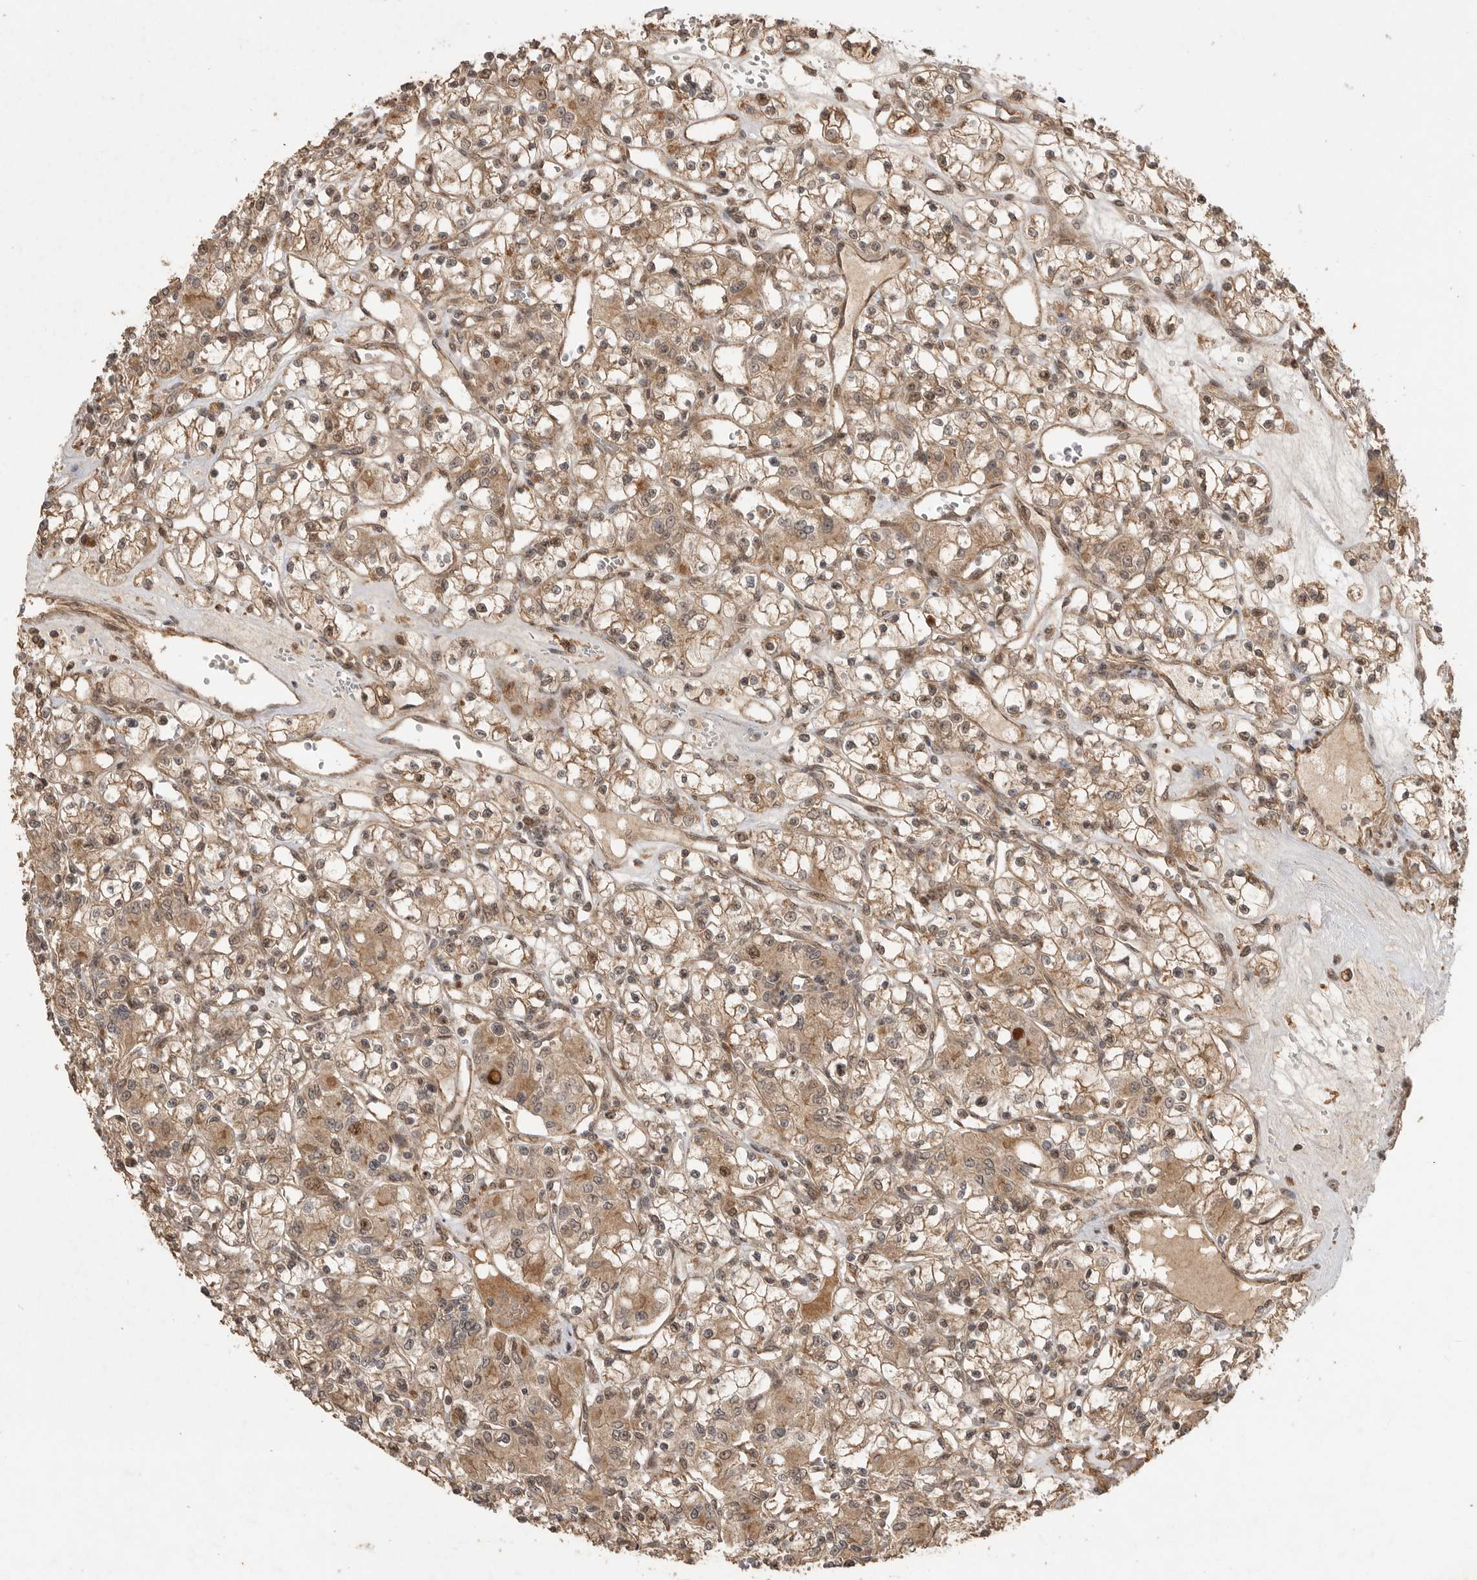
{"staining": {"intensity": "moderate", "quantity": ">75%", "location": "cytoplasmic/membranous"}, "tissue": "renal cancer", "cell_type": "Tumor cells", "image_type": "cancer", "snomed": [{"axis": "morphology", "description": "Adenocarcinoma, NOS"}, {"axis": "topography", "description": "Kidney"}], "caption": "Immunohistochemical staining of renal cancer (adenocarcinoma) demonstrates medium levels of moderate cytoplasmic/membranous staining in approximately >75% of tumor cells. Ihc stains the protein of interest in brown and the nuclei are stained blue.", "gene": "BOC", "patient": {"sex": "female", "age": 59}}